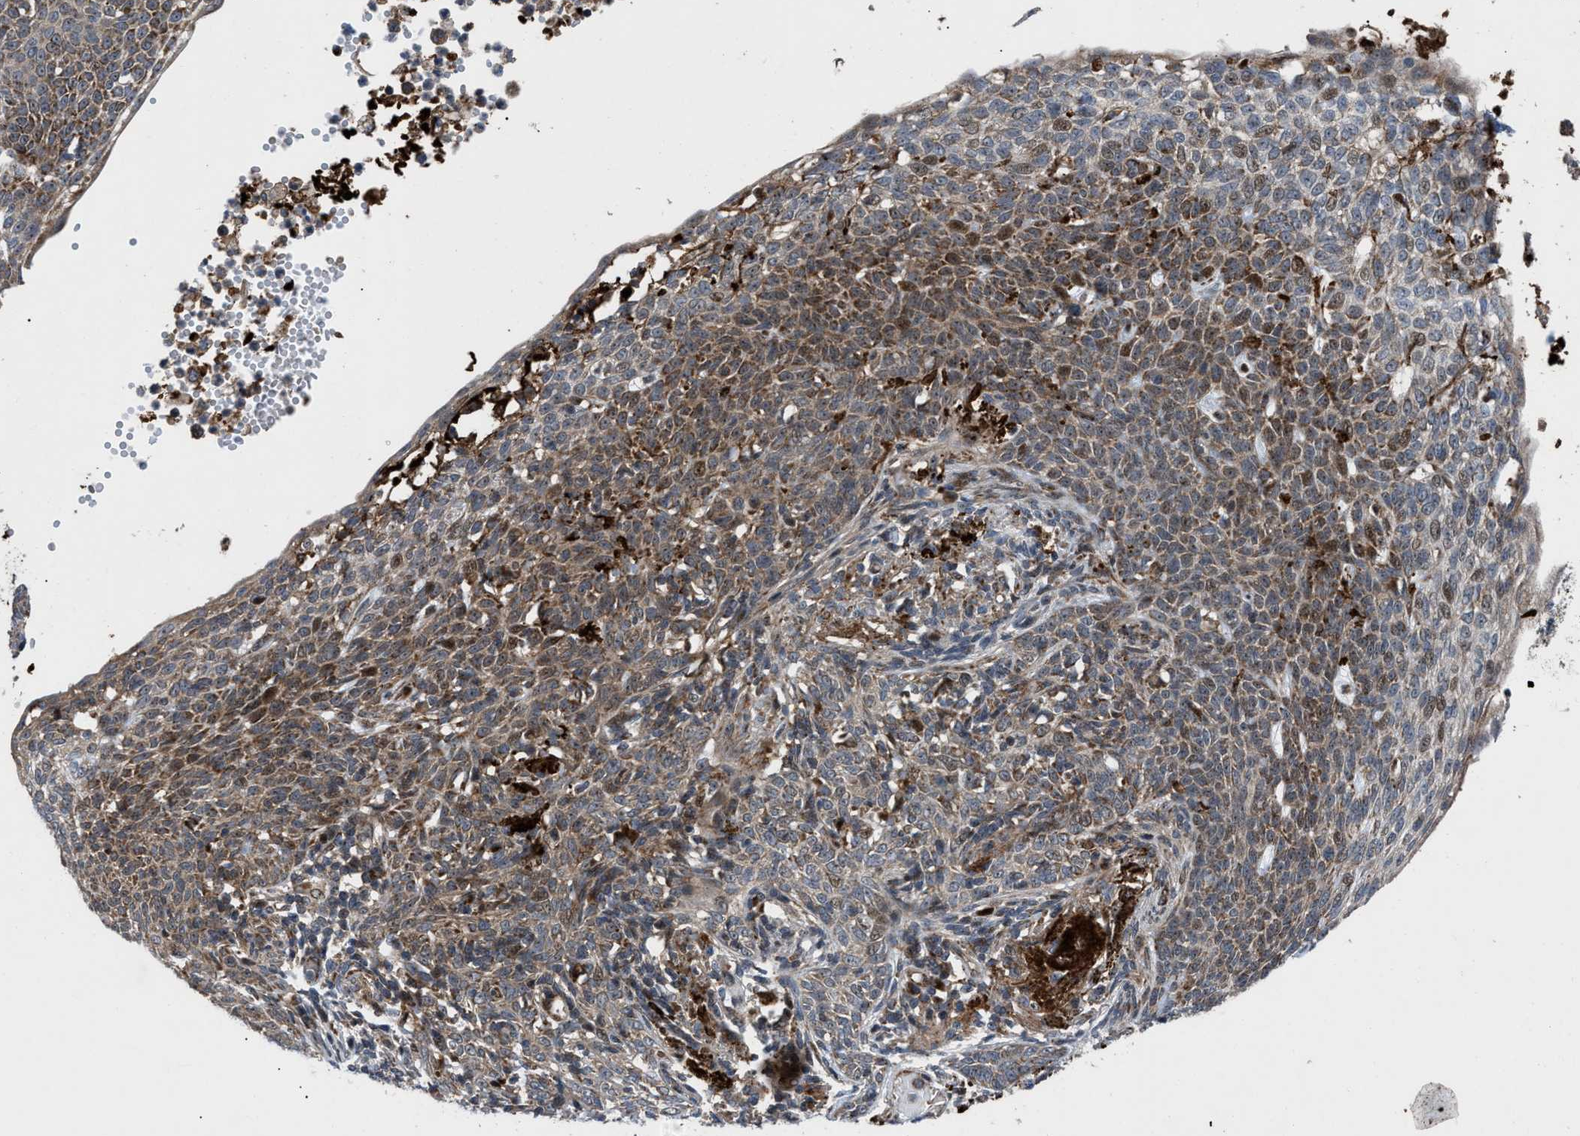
{"staining": {"intensity": "moderate", "quantity": ">75%", "location": "cytoplasmic/membranous"}, "tissue": "skin cancer", "cell_type": "Tumor cells", "image_type": "cancer", "snomed": [{"axis": "morphology", "description": "Normal tissue, NOS"}, {"axis": "morphology", "description": "Basal cell carcinoma"}, {"axis": "topography", "description": "Skin"}], "caption": "Protein expression analysis of skin cancer (basal cell carcinoma) exhibits moderate cytoplasmic/membranous expression in approximately >75% of tumor cells.", "gene": "AP3M2", "patient": {"sex": "male", "age": 87}}